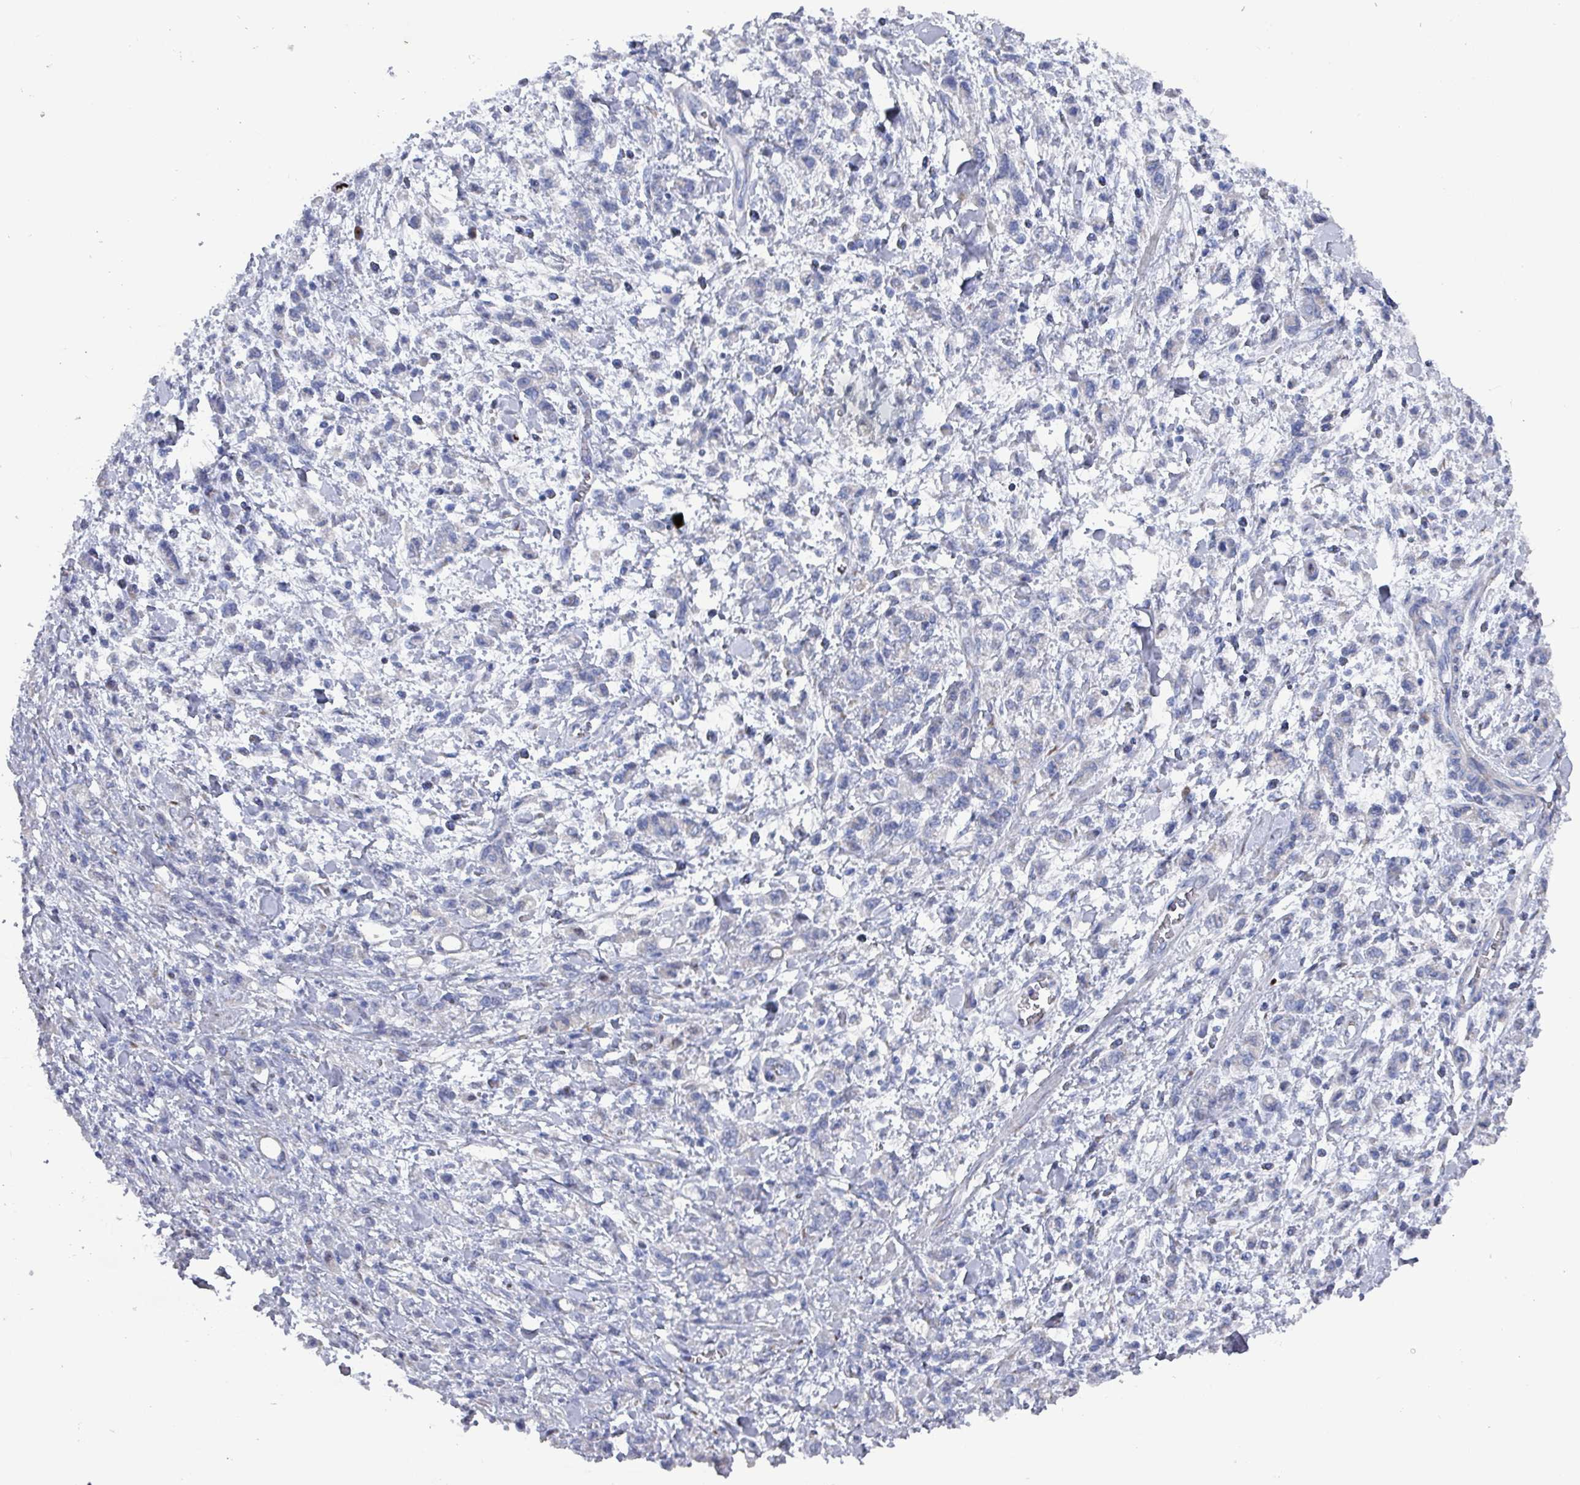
{"staining": {"intensity": "negative", "quantity": "none", "location": "none"}, "tissue": "stomach cancer", "cell_type": "Tumor cells", "image_type": "cancer", "snomed": [{"axis": "morphology", "description": "Adenocarcinoma, NOS"}, {"axis": "topography", "description": "Stomach"}], "caption": "Adenocarcinoma (stomach) was stained to show a protein in brown. There is no significant staining in tumor cells. The staining is performed using DAB brown chromogen with nuclei counter-stained in using hematoxylin.", "gene": "DRD5", "patient": {"sex": "male", "age": 77}}